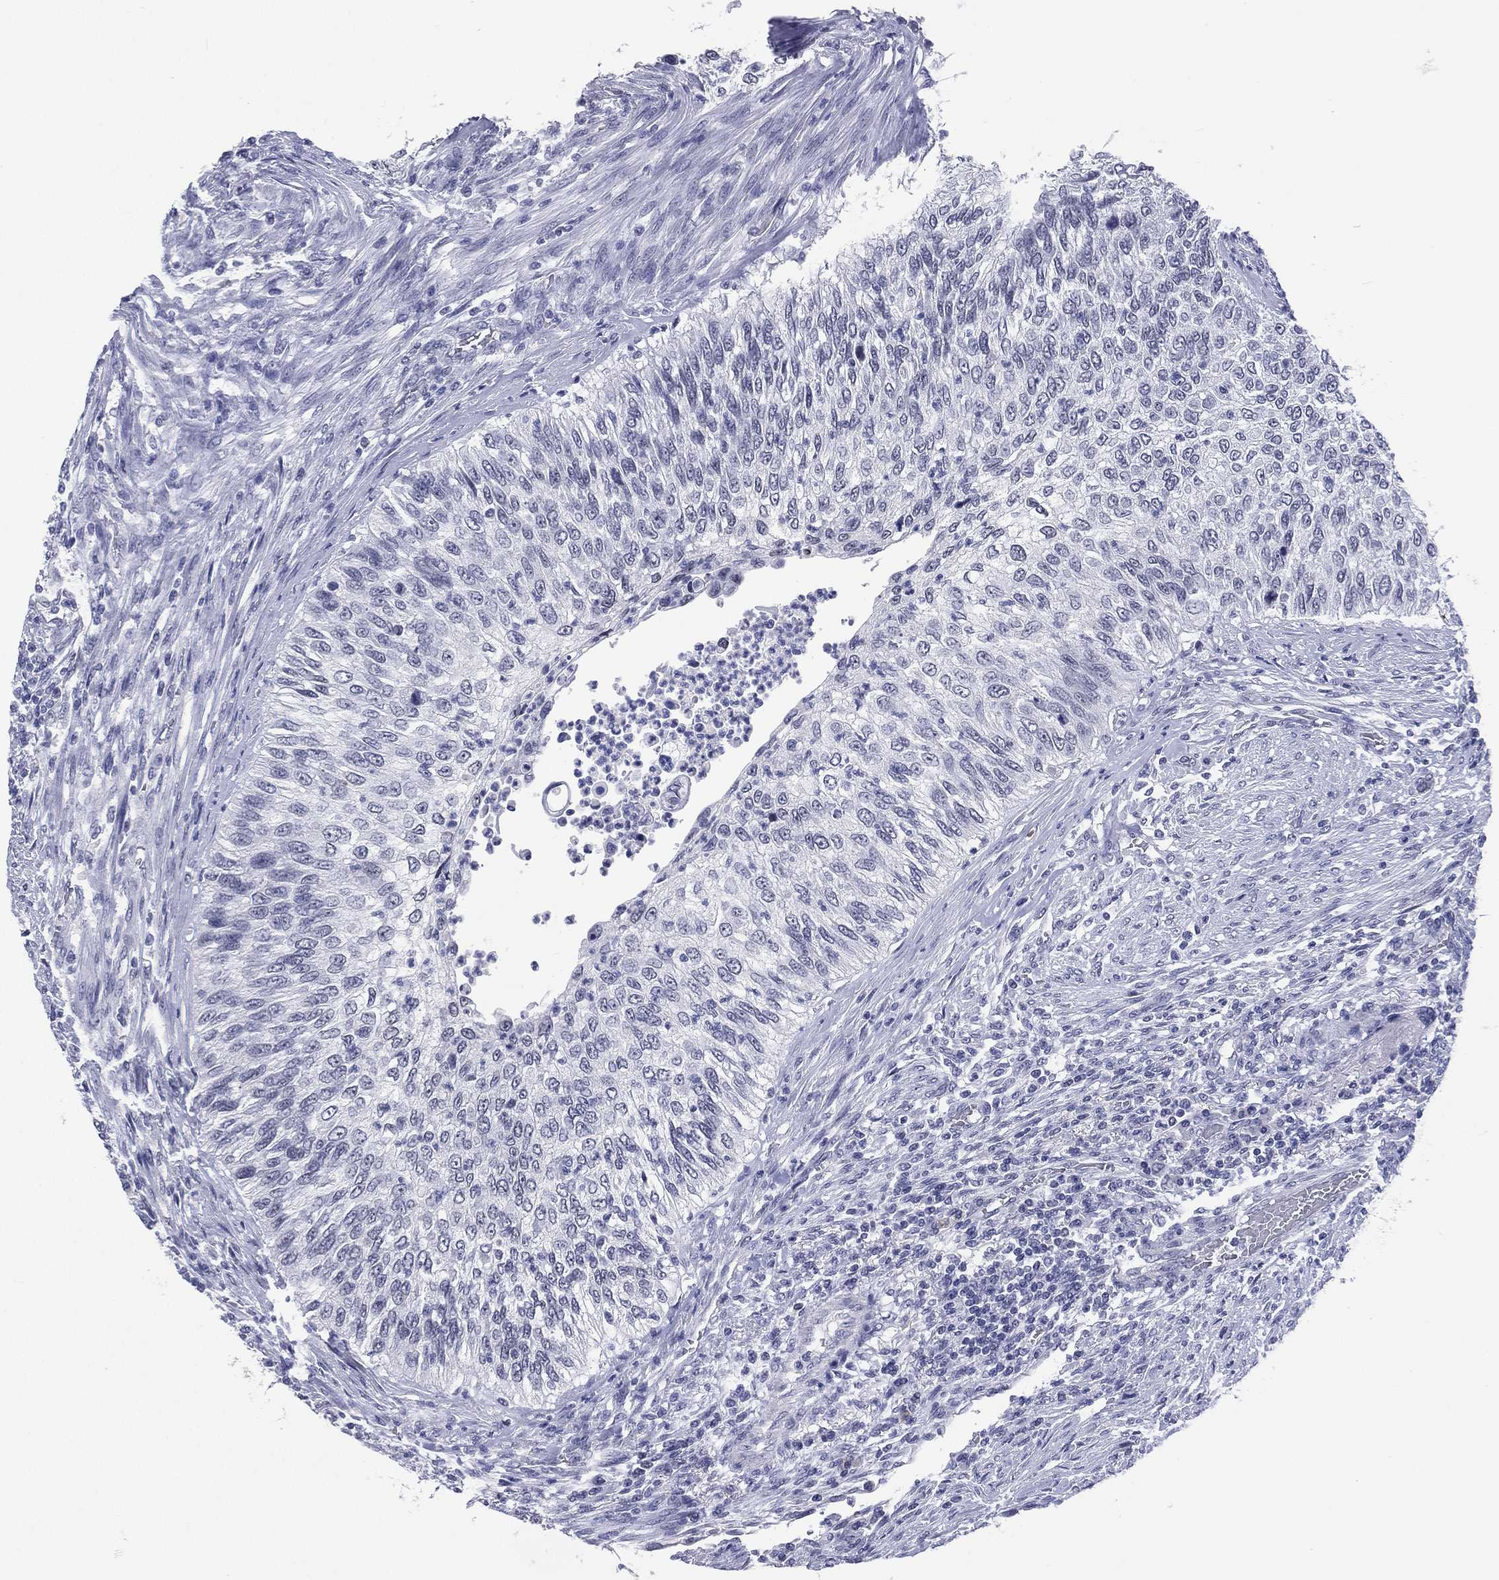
{"staining": {"intensity": "negative", "quantity": "none", "location": "none"}, "tissue": "urothelial cancer", "cell_type": "Tumor cells", "image_type": "cancer", "snomed": [{"axis": "morphology", "description": "Urothelial carcinoma, High grade"}, {"axis": "topography", "description": "Urinary bladder"}], "caption": "An immunohistochemistry (IHC) histopathology image of urothelial carcinoma (high-grade) is shown. There is no staining in tumor cells of urothelial carcinoma (high-grade). (DAB IHC, high magnification).", "gene": "SSX1", "patient": {"sex": "female", "age": 60}}